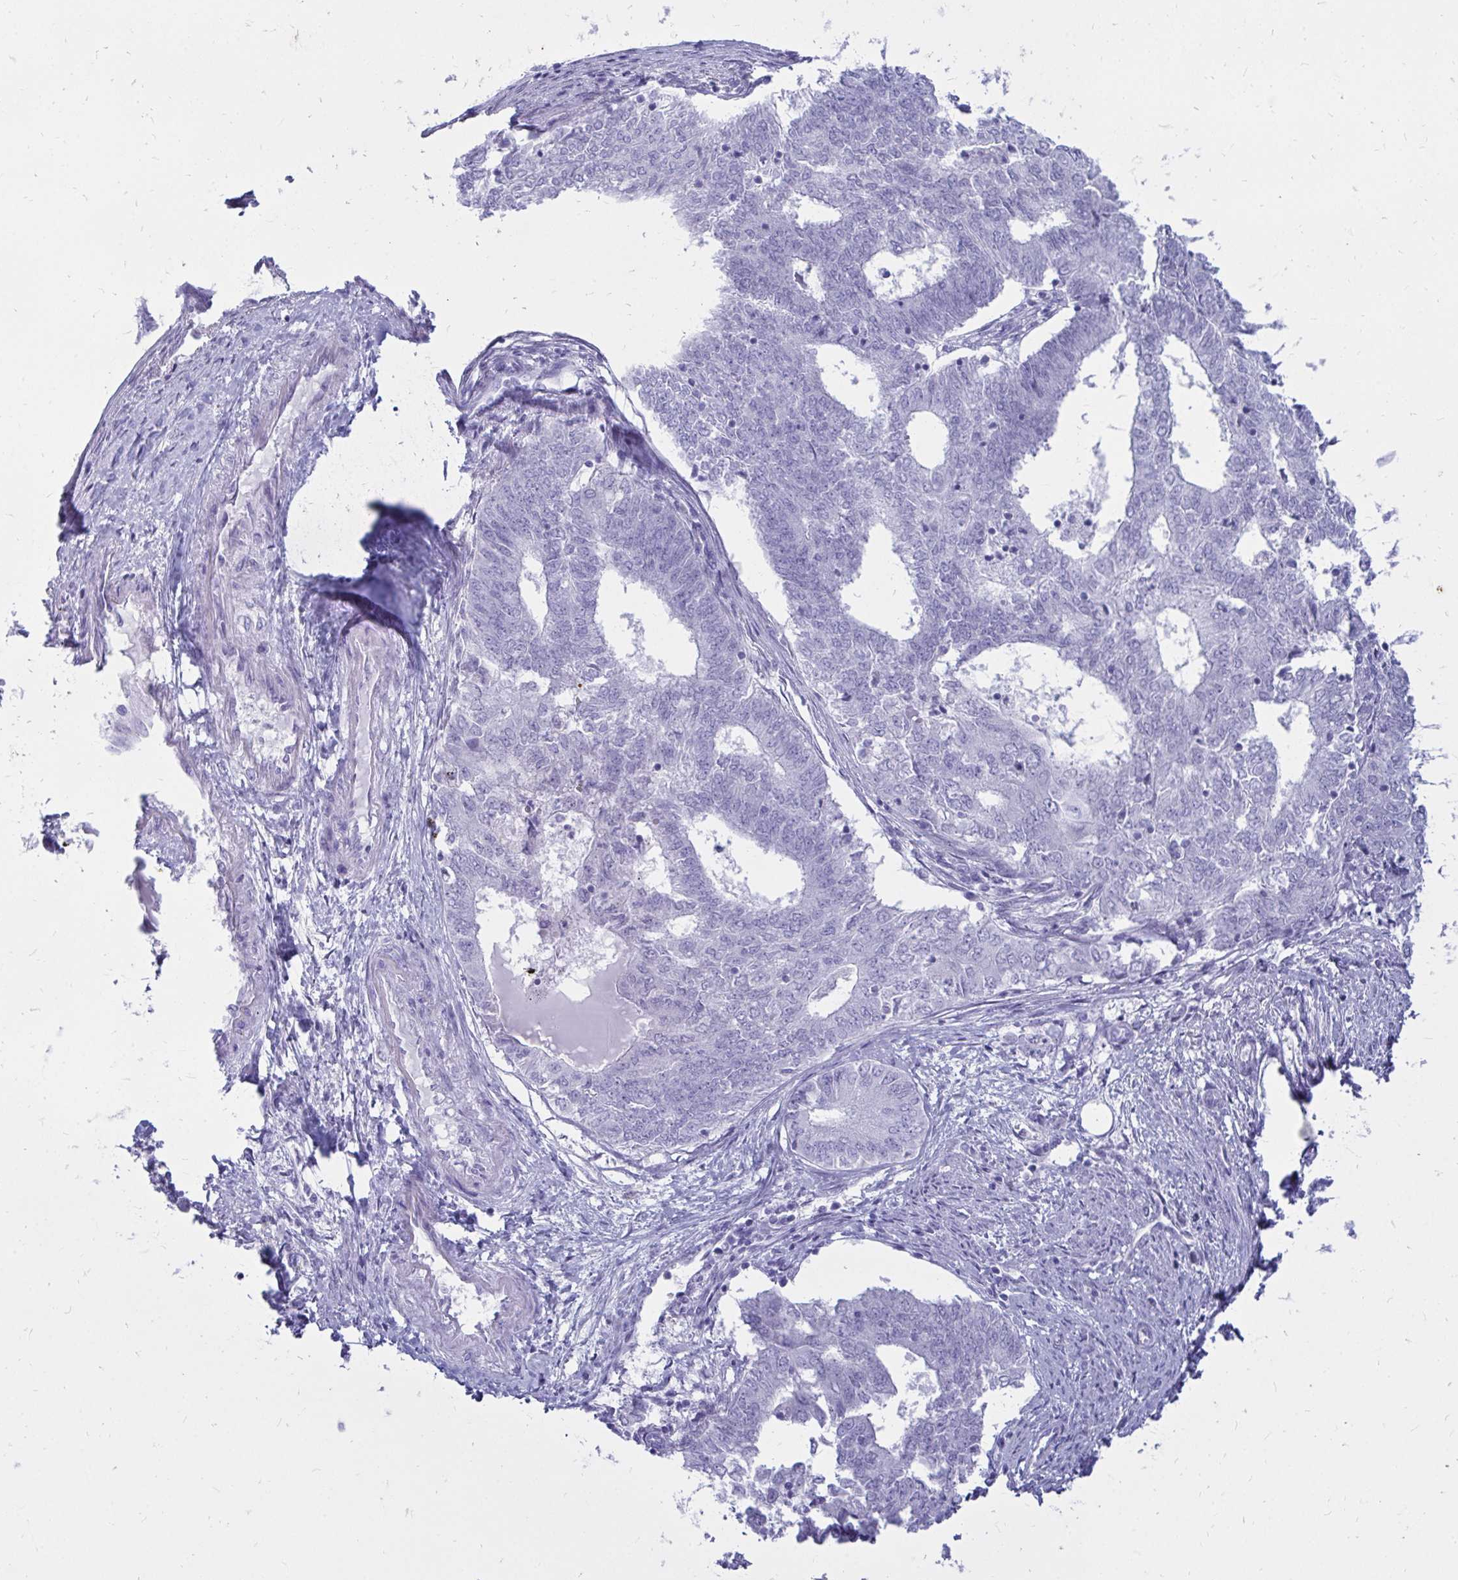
{"staining": {"intensity": "negative", "quantity": "none", "location": "none"}, "tissue": "endometrial cancer", "cell_type": "Tumor cells", "image_type": "cancer", "snomed": [{"axis": "morphology", "description": "Adenocarcinoma, NOS"}, {"axis": "topography", "description": "Endometrium"}], "caption": "Immunohistochemistry (IHC) micrograph of endometrial cancer (adenocarcinoma) stained for a protein (brown), which reveals no positivity in tumor cells.", "gene": "NANOGNB", "patient": {"sex": "female", "age": 62}}